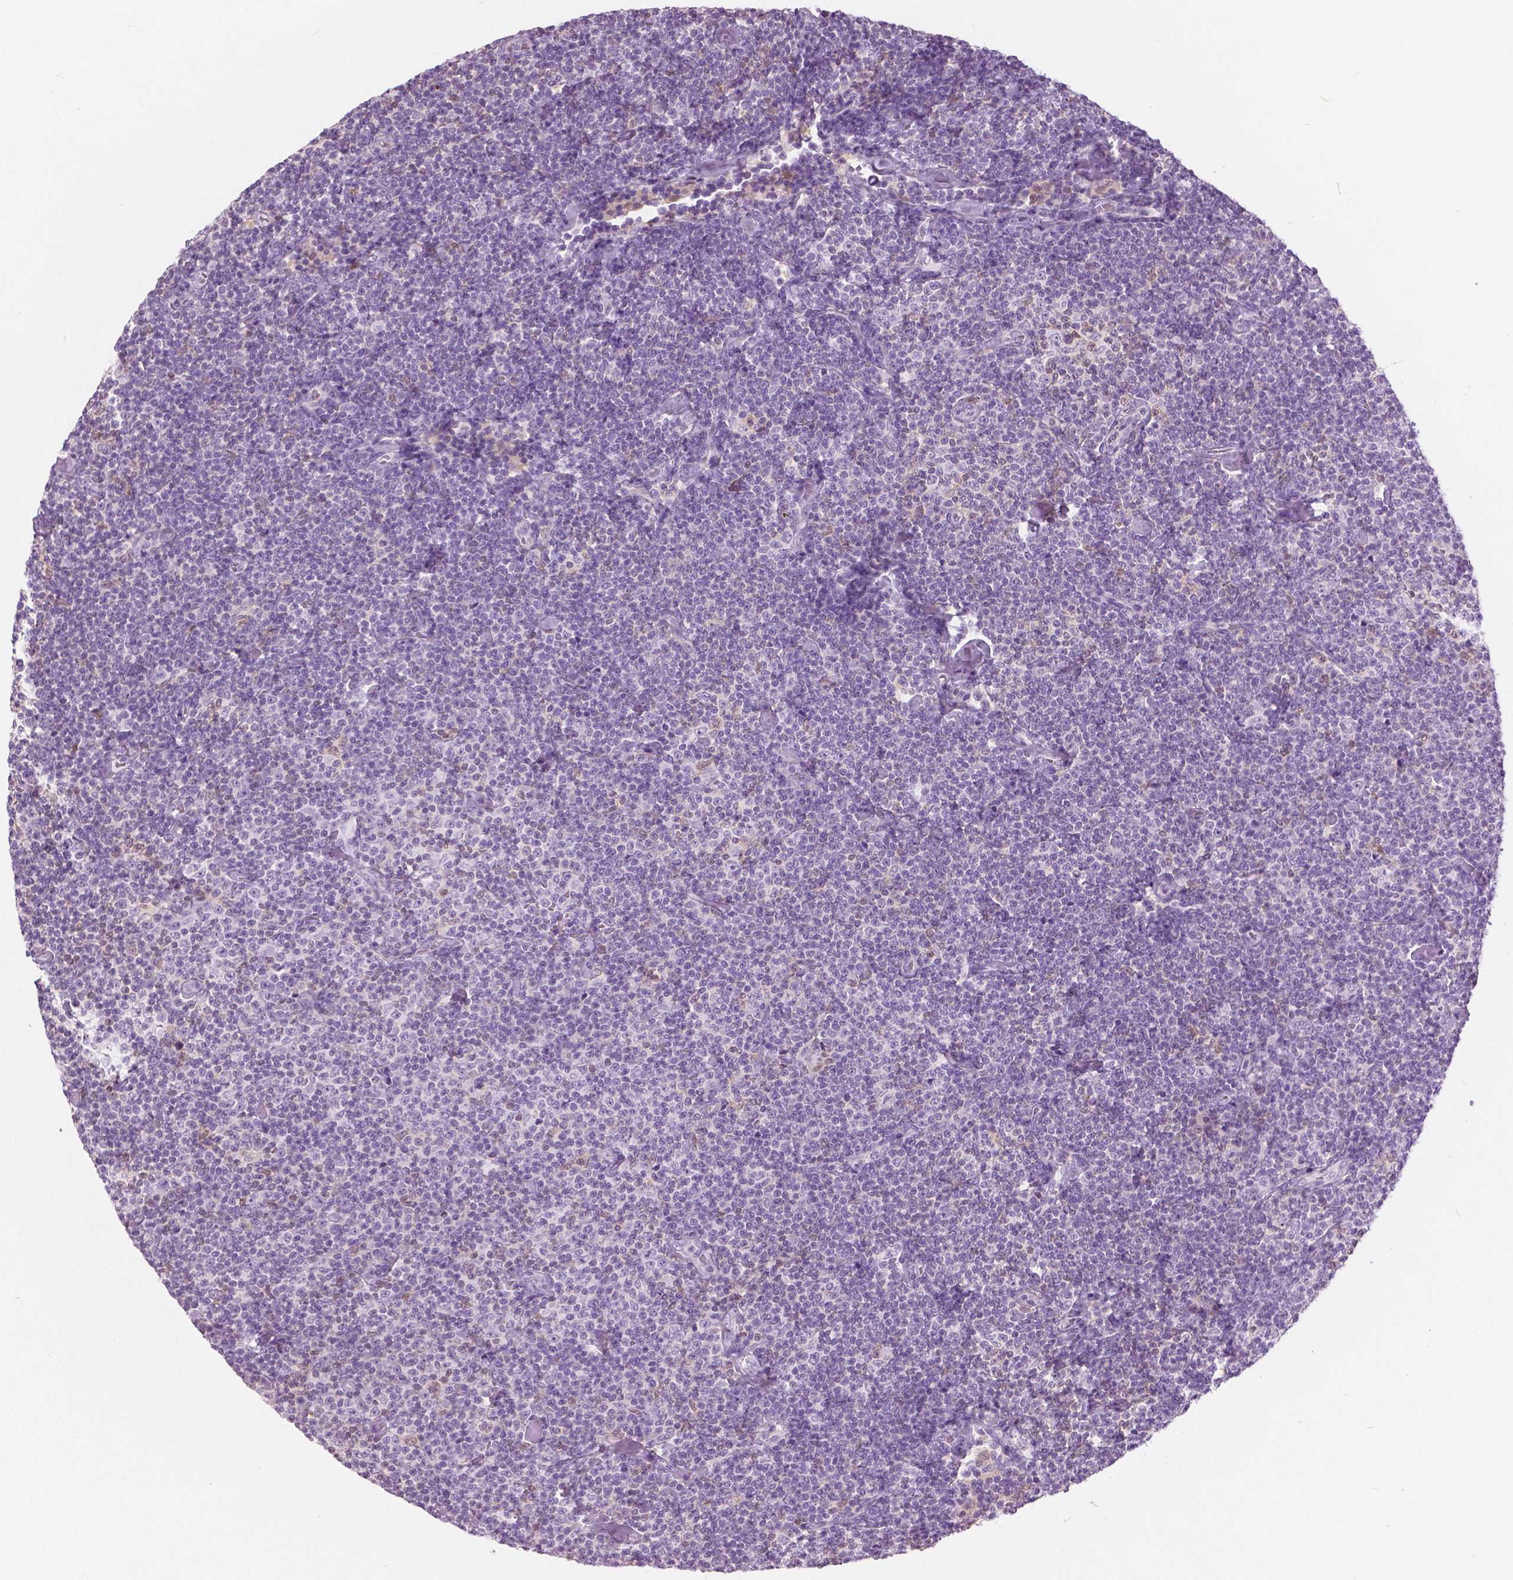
{"staining": {"intensity": "negative", "quantity": "none", "location": "none"}, "tissue": "lymphoma", "cell_type": "Tumor cells", "image_type": "cancer", "snomed": [{"axis": "morphology", "description": "Malignant lymphoma, non-Hodgkin's type, Low grade"}, {"axis": "topography", "description": "Lymph node"}], "caption": "Immunohistochemistry (IHC) of low-grade malignant lymphoma, non-Hodgkin's type exhibits no positivity in tumor cells.", "gene": "GALM", "patient": {"sex": "male", "age": 81}}